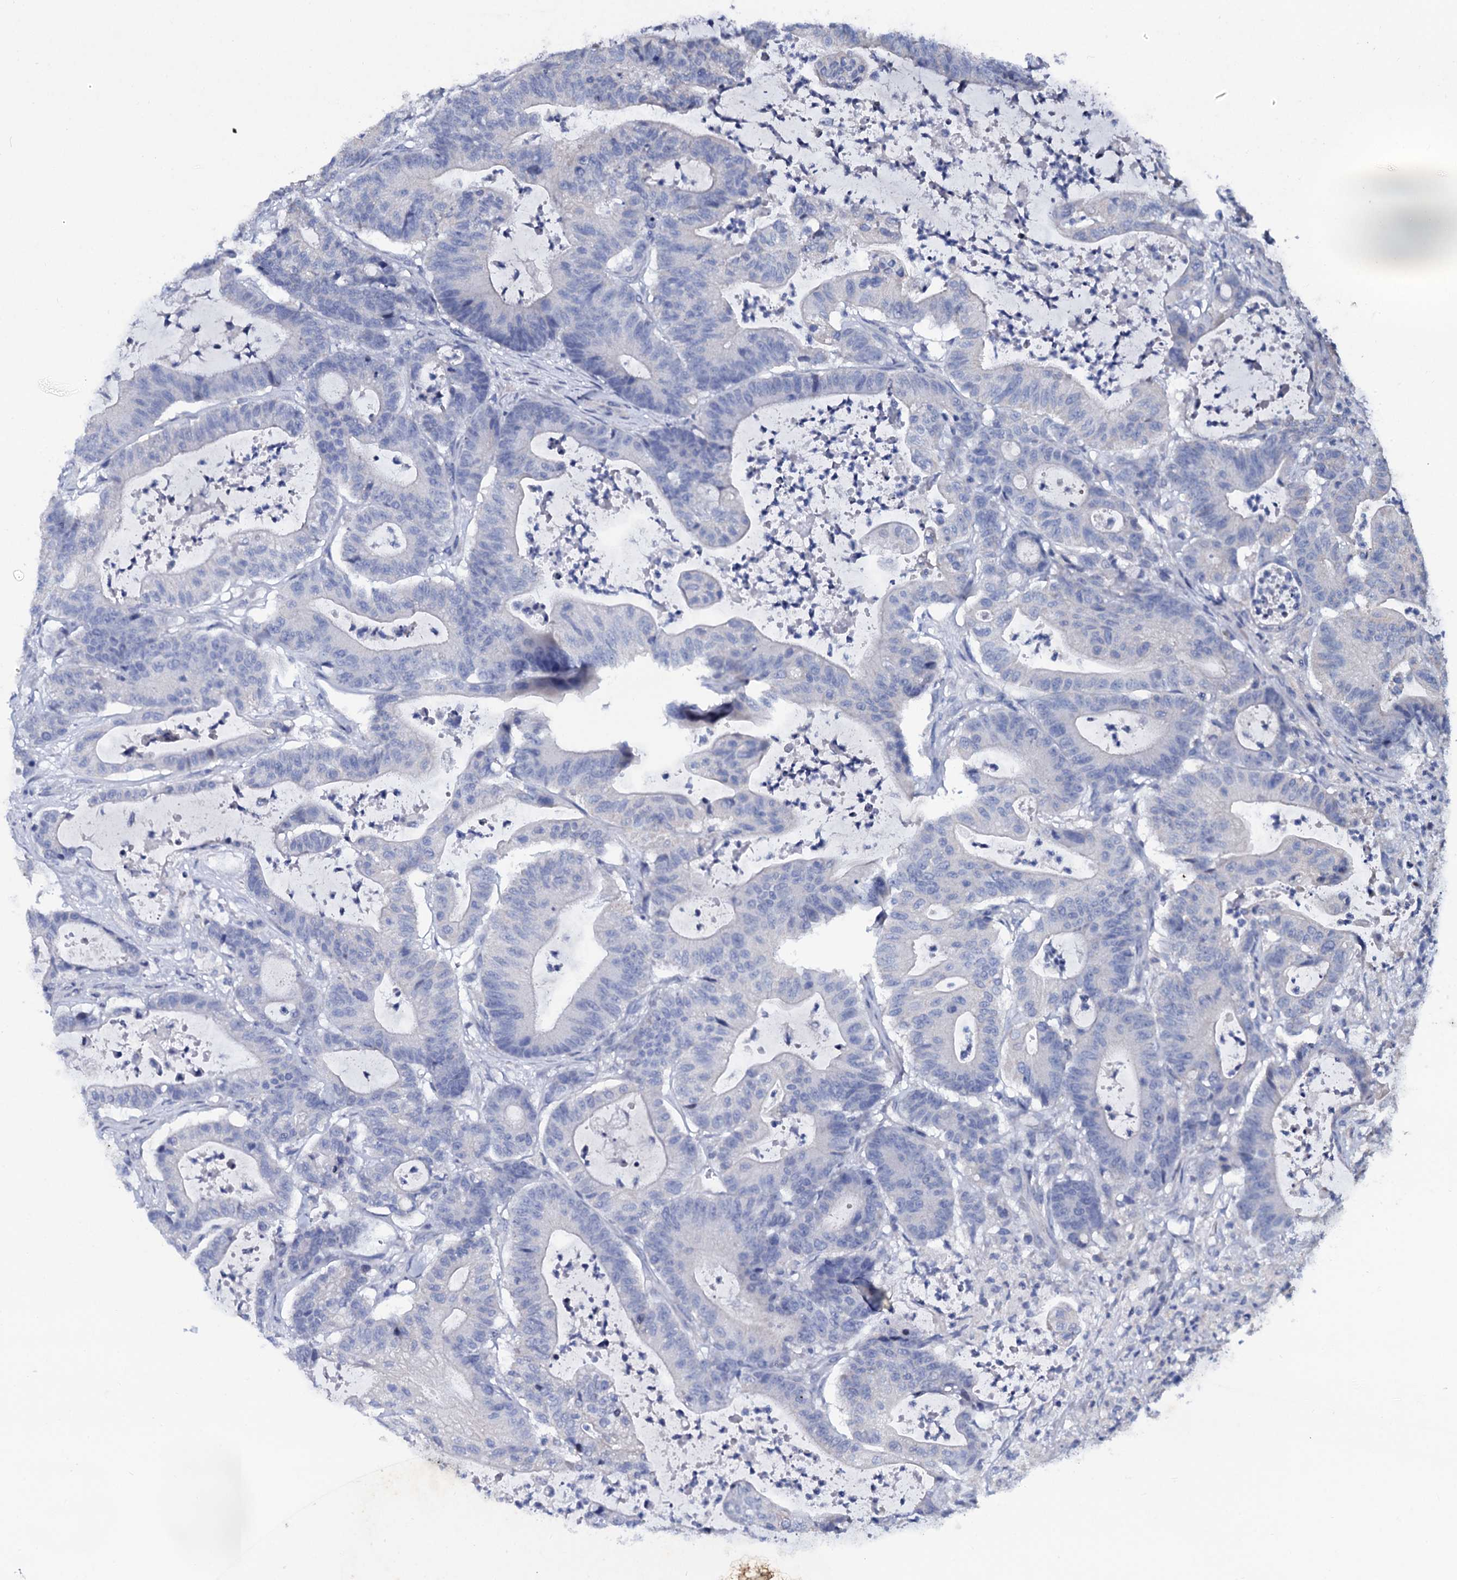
{"staining": {"intensity": "negative", "quantity": "none", "location": "none"}, "tissue": "colorectal cancer", "cell_type": "Tumor cells", "image_type": "cancer", "snomed": [{"axis": "morphology", "description": "Adenocarcinoma, NOS"}, {"axis": "topography", "description": "Colon"}], "caption": "A photomicrograph of human colorectal cancer (adenocarcinoma) is negative for staining in tumor cells.", "gene": "SLC37A4", "patient": {"sex": "female", "age": 84}}